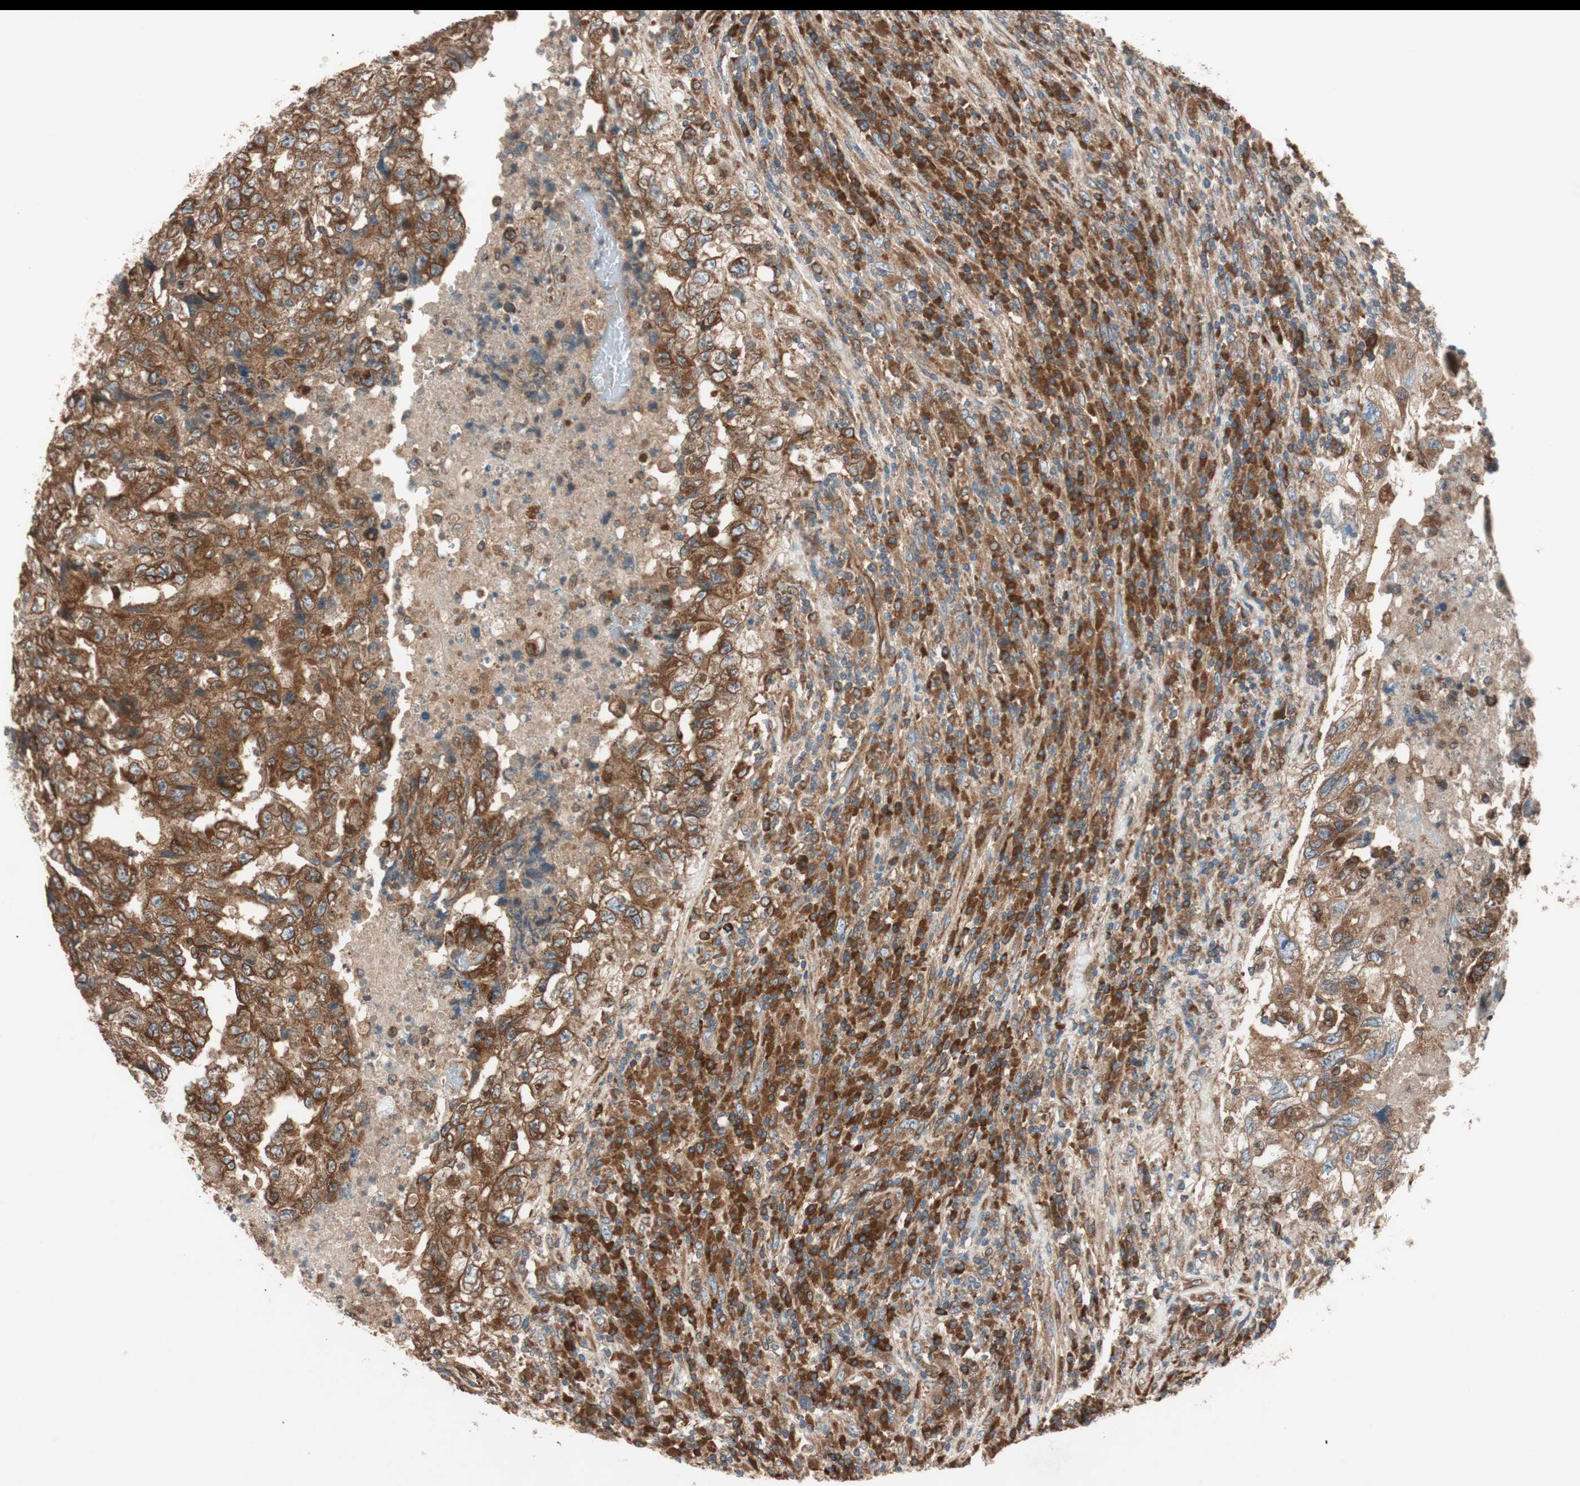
{"staining": {"intensity": "strong", "quantity": ">75%", "location": "cytoplasmic/membranous"}, "tissue": "testis cancer", "cell_type": "Tumor cells", "image_type": "cancer", "snomed": [{"axis": "morphology", "description": "Necrosis, NOS"}, {"axis": "morphology", "description": "Carcinoma, Embryonal, NOS"}, {"axis": "topography", "description": "Testis"}], "caption": "This image displays IHC staining of human testis cancer (embryonal carcinoma), with high strong cytoplasmic/membranous staining in approximately >75% of tumor cells.", "gene": "RAB5A", "patient": {"sex": "male", "age": 19}}